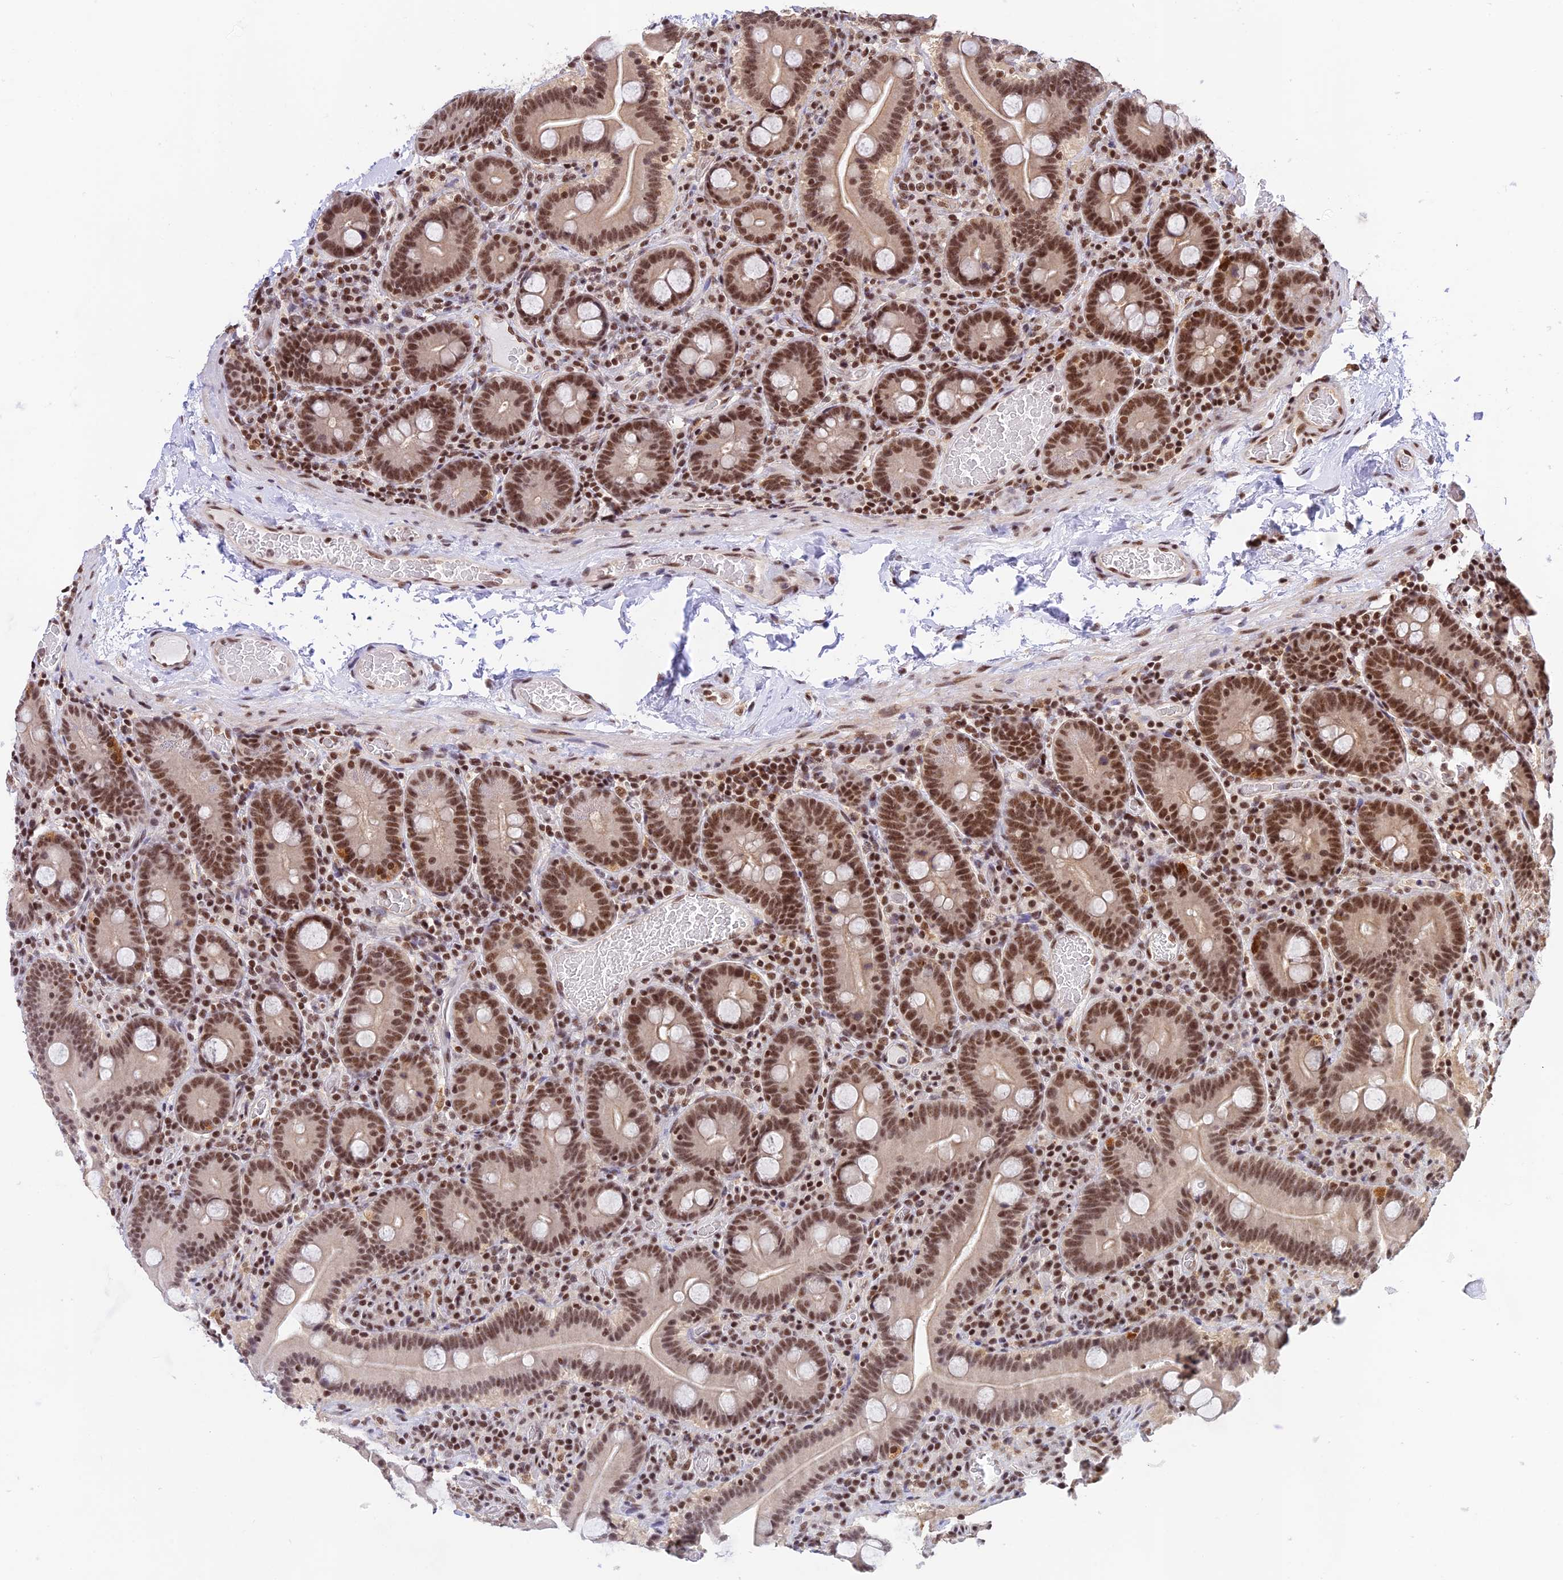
{"staining": {"intensity": "strong", "quantity": ">75%", "location": "nuclear"}, "tissue": "duodenum", "cell_type": "Glandular cells", "image_type": "normal", "snomed": [{"axis": "morphology", "description": "Normal tissue, NOS"}, {"axis": "topography", "description": "Duodenum"}], "caption": "Immunohistochemical staining of unremarkable duodenum demonstrates strong nuclear protein staining in approximately >75% of glandular cells.", "gene": "THAP11", "patient": {"sex": "male", "age": 55}}